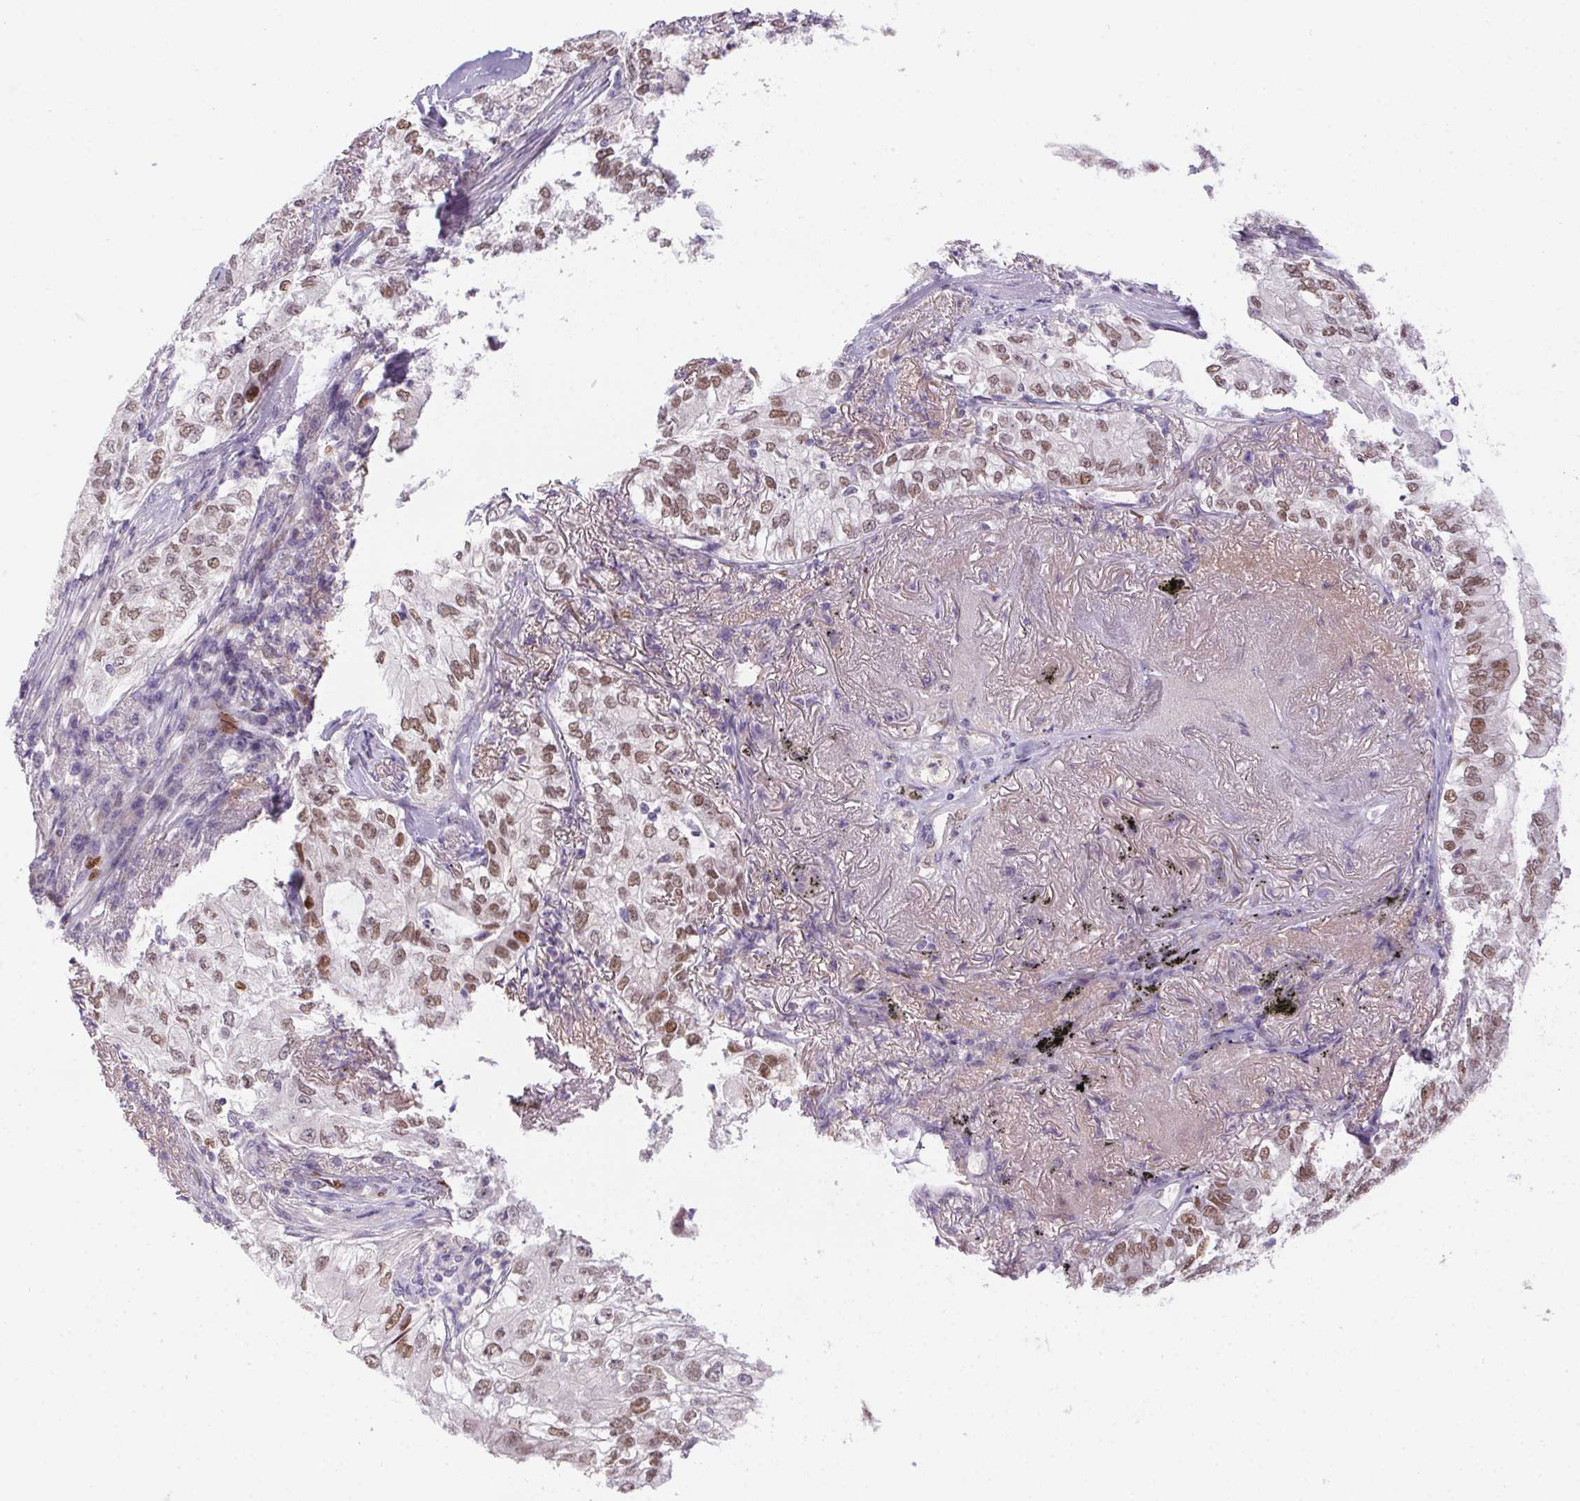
{"staining": {"intensity": "moderate", "quantity": ">75%", "location": "nuclear"}, "tissue": "lung cancer", "cell_type": "Tumor cells", "image_type": "cancer", "snomed": [{"axis": "morphology", "description": "Adenocarcinoma, NOS"}, {"axis": "topography", "description": "Lung"}], "caption": "Immunohistochemistry (IHC) of lung cancer (adenocarcinoma) shows medium levels of moderate nuclear expression in about >75% of tumor cells.", "gene": "SP9", "patient": {"sex": "female", "age": 73}}